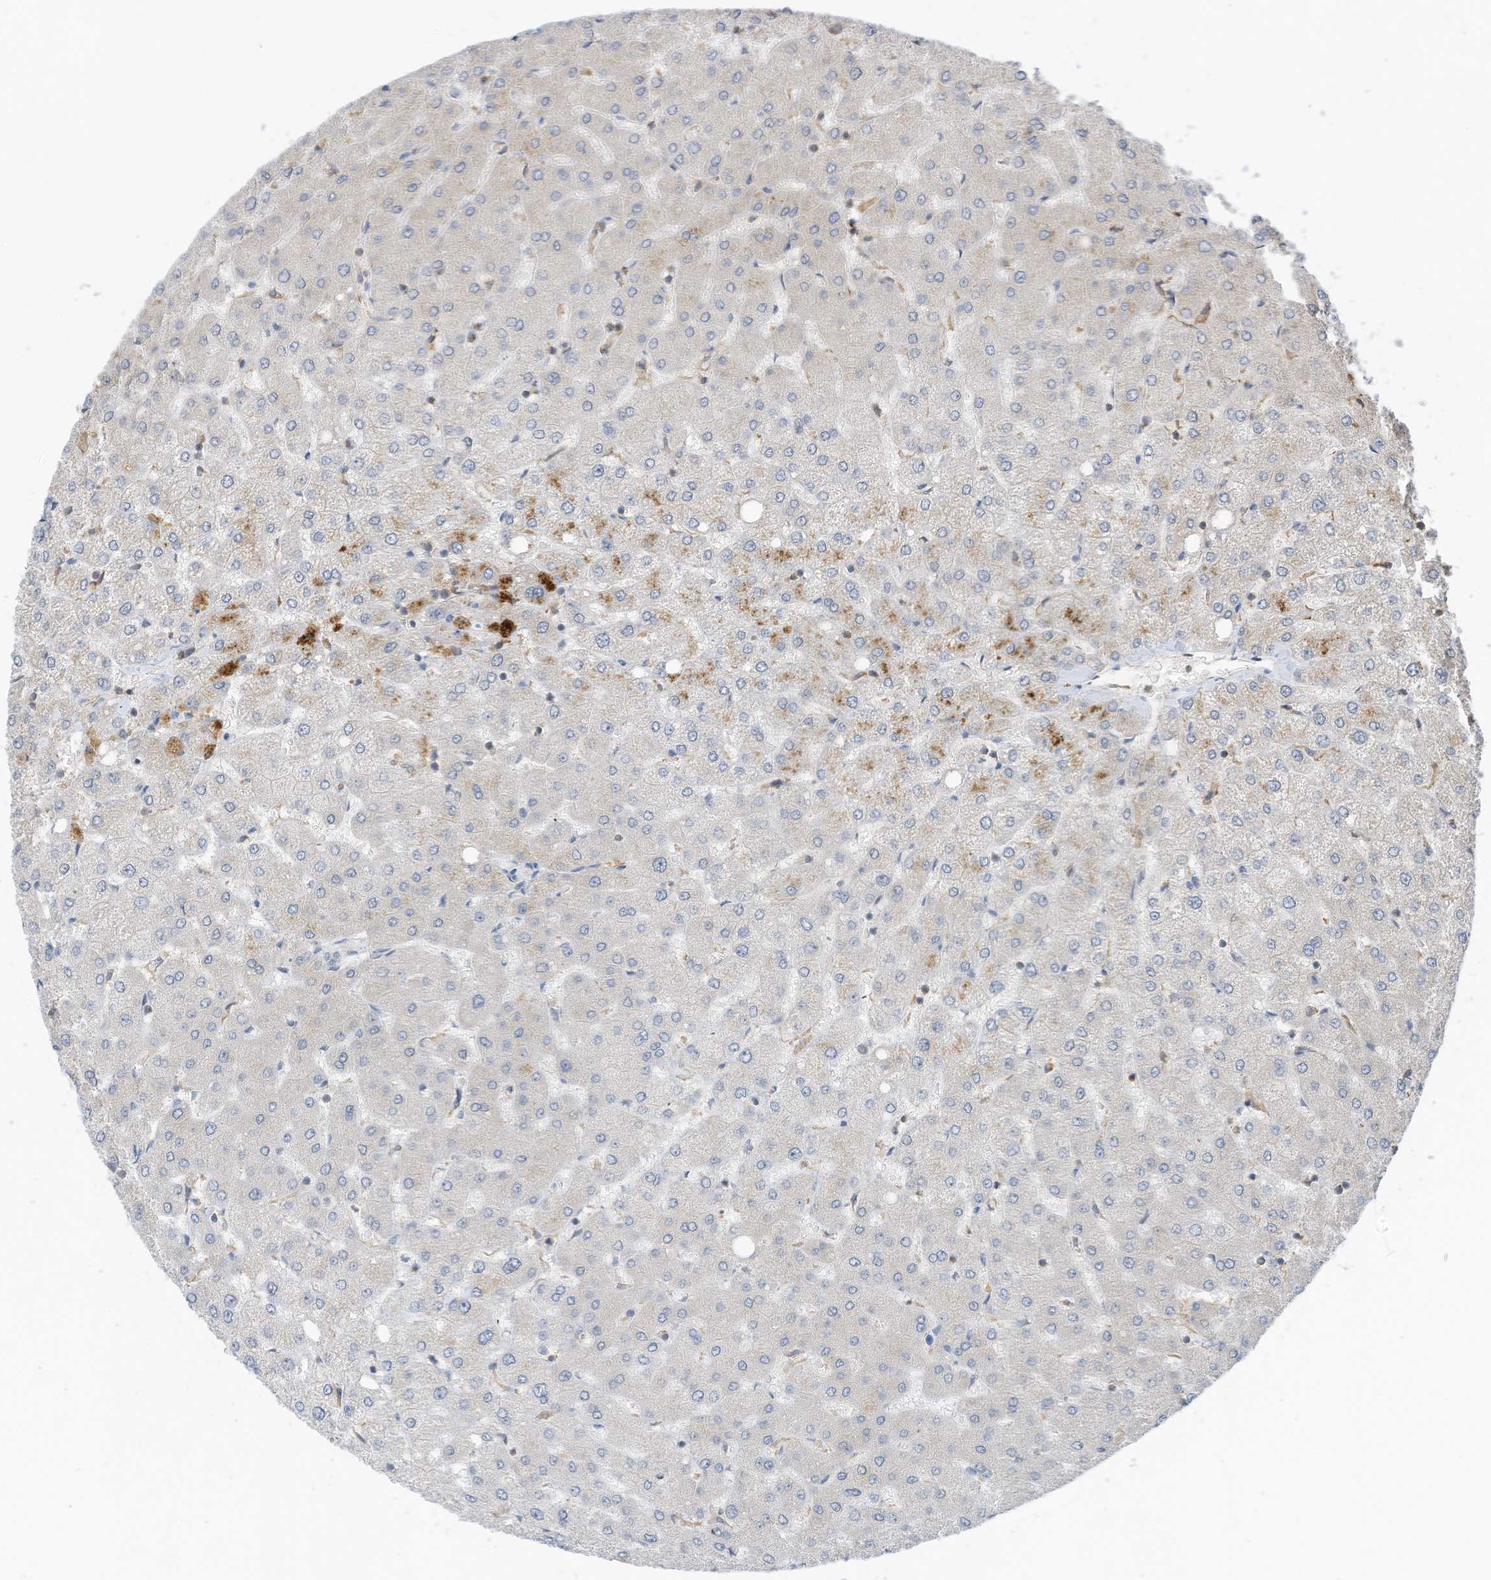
{"staining": {"intensity": "negative", "quantity": "none", "location": "none"}, "tissue": "liver", "cell_type": "Cholangiocytes", "image_type": "normal", "snomed": [{"axis": "morphology", "description": "Normal tissue, NOS"}, {"axis": "topography", "description": "Liver"}], "caption": "Protein analysis of normal liver shows no significant positivity in cholangiocytes.", "gene": "SLFN14", "patient": {"sex": "female", "age": 54}}